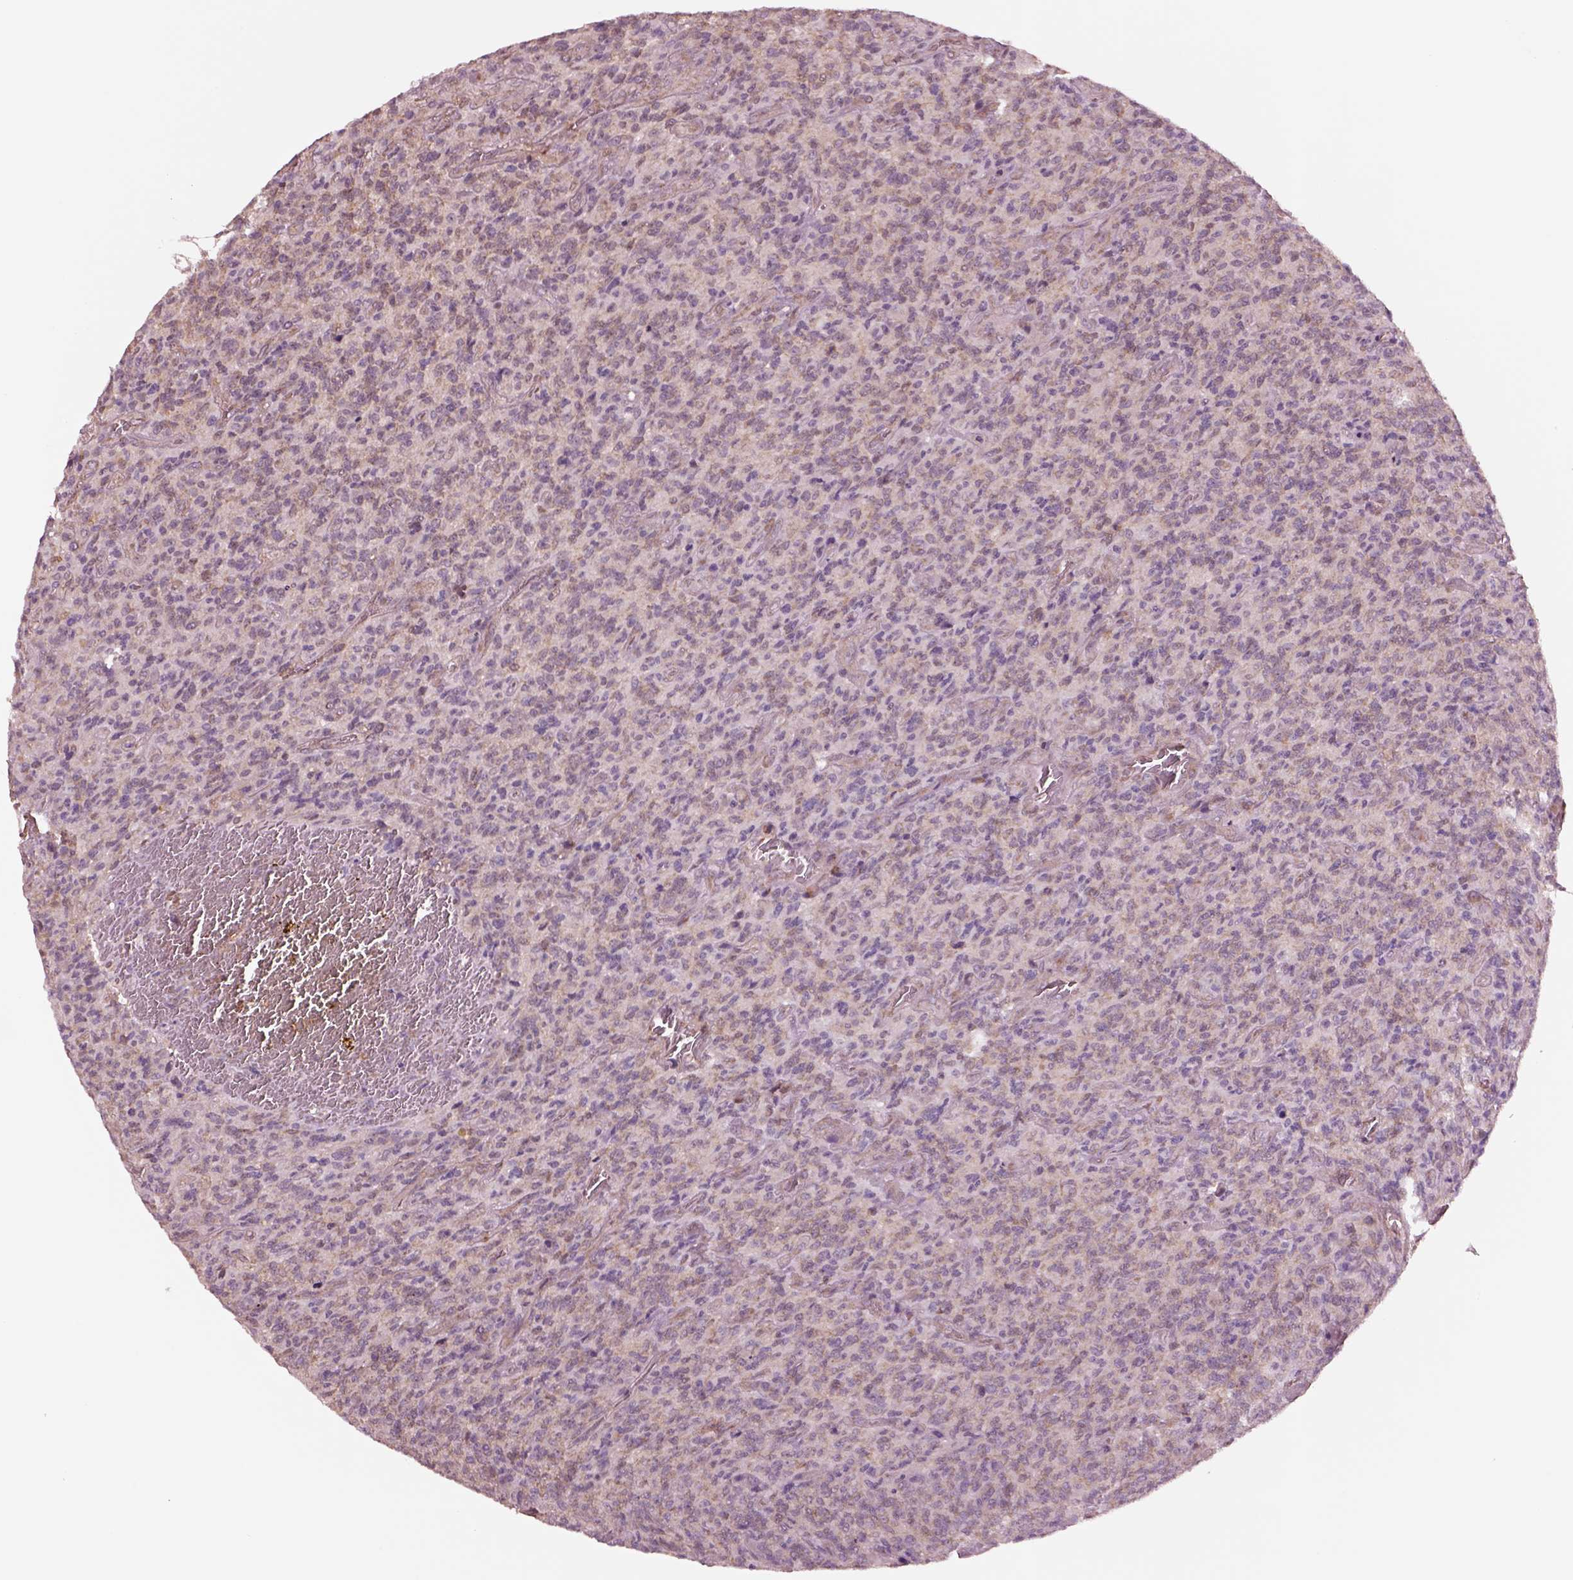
{"staining": {"intensity": "negative", "quantity": "none", "location": "none"}, "tissue": "glioma", "cell_type": "Tumor cells", "image_type": "cancer", "snomed": [{"axis": "morphology", "description": "Glioma, malignant, High grade"}, {"axis": "topography", "description": "Brain"}], "caption": "Human glioma stained for a protein using immunohistochemistry (IHC) displays no staining in tumor cells.", "gene": "HTR1B", "patient": {"sex": "male", "age": 76}}